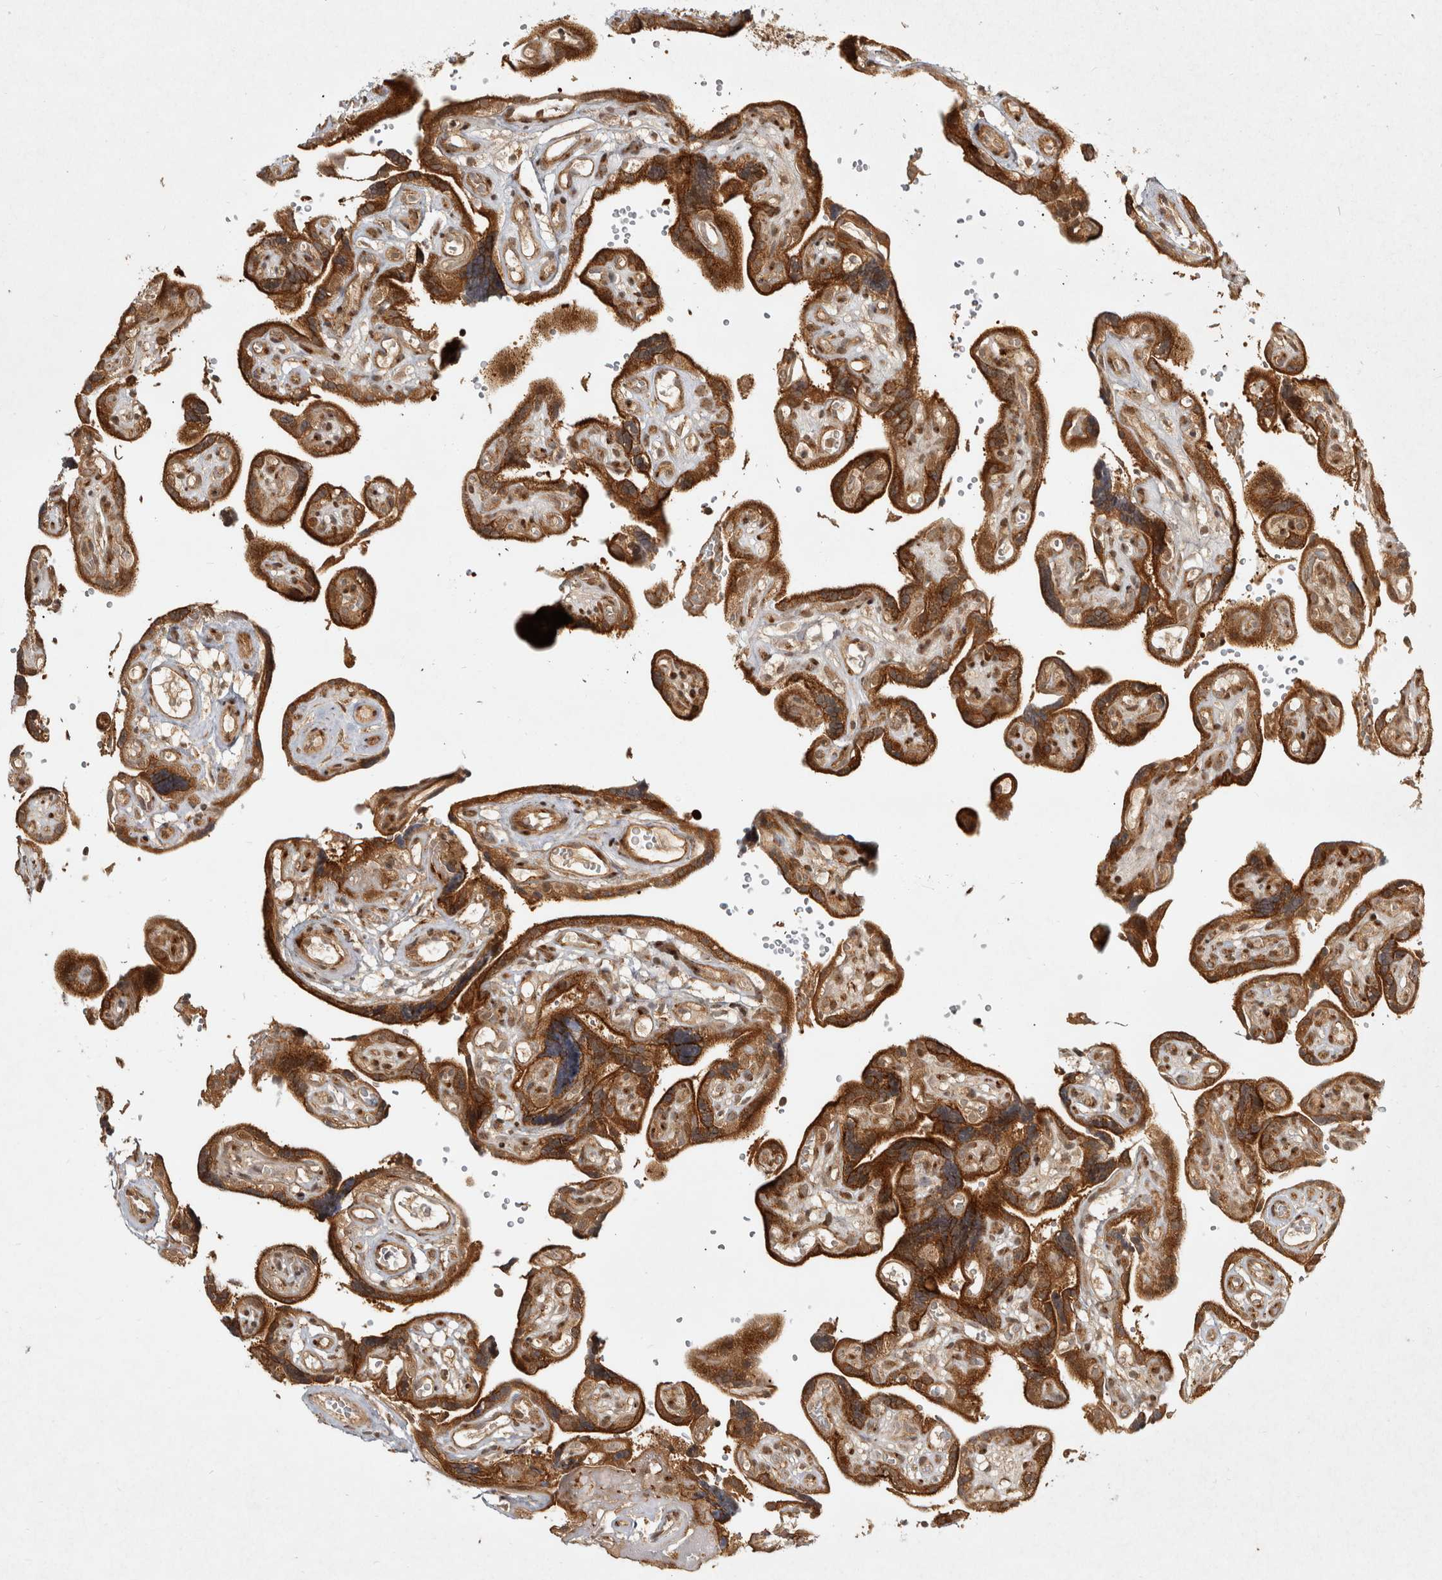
{"staining": {"intensity": "strong", "quantity": ">75%", "location": "cytoplasmic/membranous"}, "tissue": "placenta", "cell_type": "Decidual cells", "image_type": "normal", "snomed": [{"axis": "morphology", "description": "Normal tissue, NOS"}, {"axis": "topography", "description": "Placenta"}], "caption": "Decidual cells show high levels of strong cytoplasmic/membranous expression in approximately >75% of cells in benign placenta.", "gene": "CAMSAP2", "patient": {"sex": "female", "age": 30}}